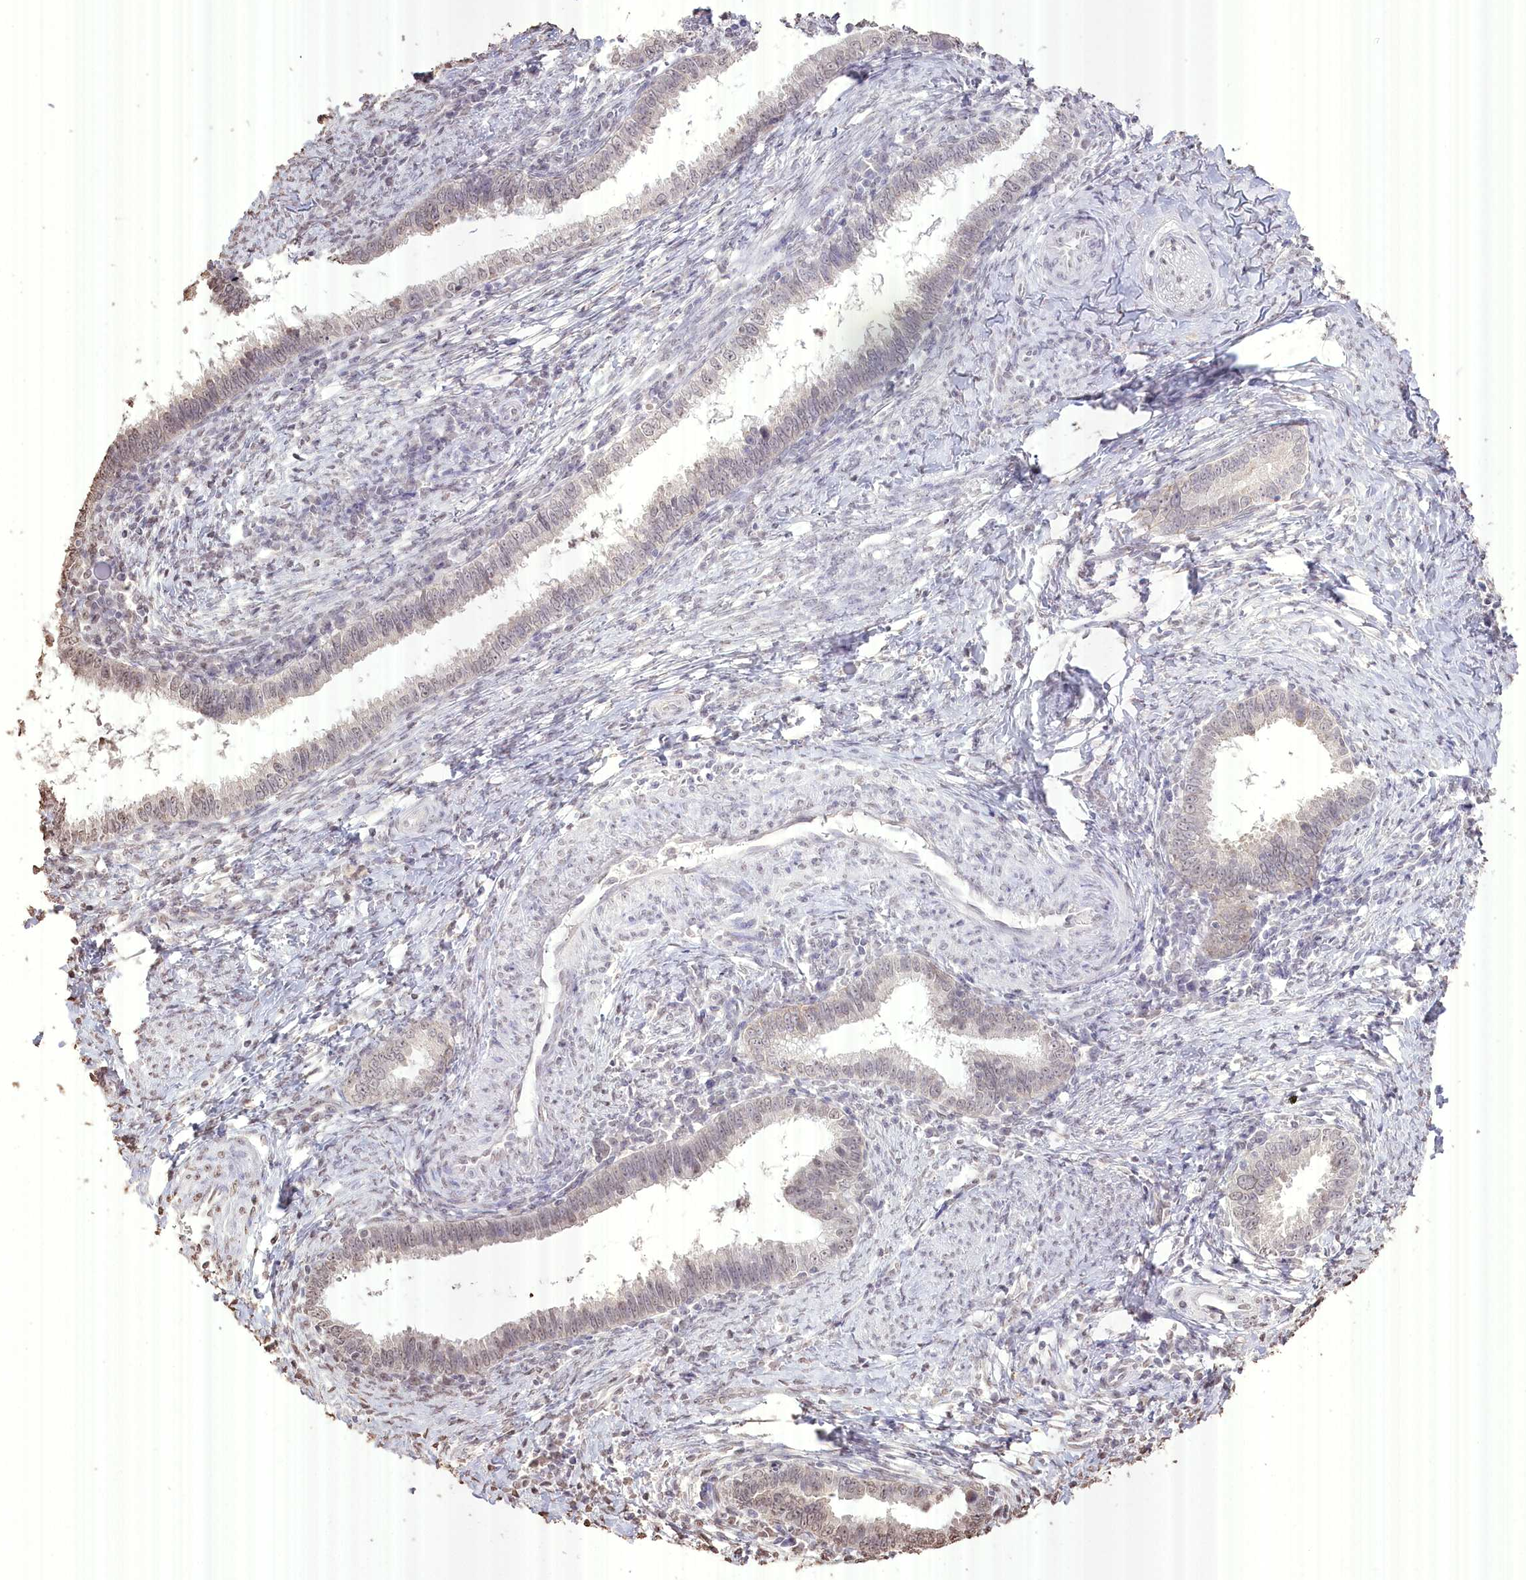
{"staining": {"intensity": "weak", "quantity": "<25%", "location": "cytoplasmic/membranous,nuclear"}, "tissue": "cervical cancer", "cell_type": "Tumor cells", "image_type": "cancer", "snomed": [{"axis": "morphology", "description": "Adenocarcinoma, NOS"}, {"axis": "topography", "description": "Cervix"}], "caption": "DAB (3,3'-diaminobenzidine) immunohistochemical staining of adenocarcinoma (cervical) exhibits no significant positivity in tumor cells.", "gene": "SLC39A10", "patient": {"sex": "female", "age": 36}}